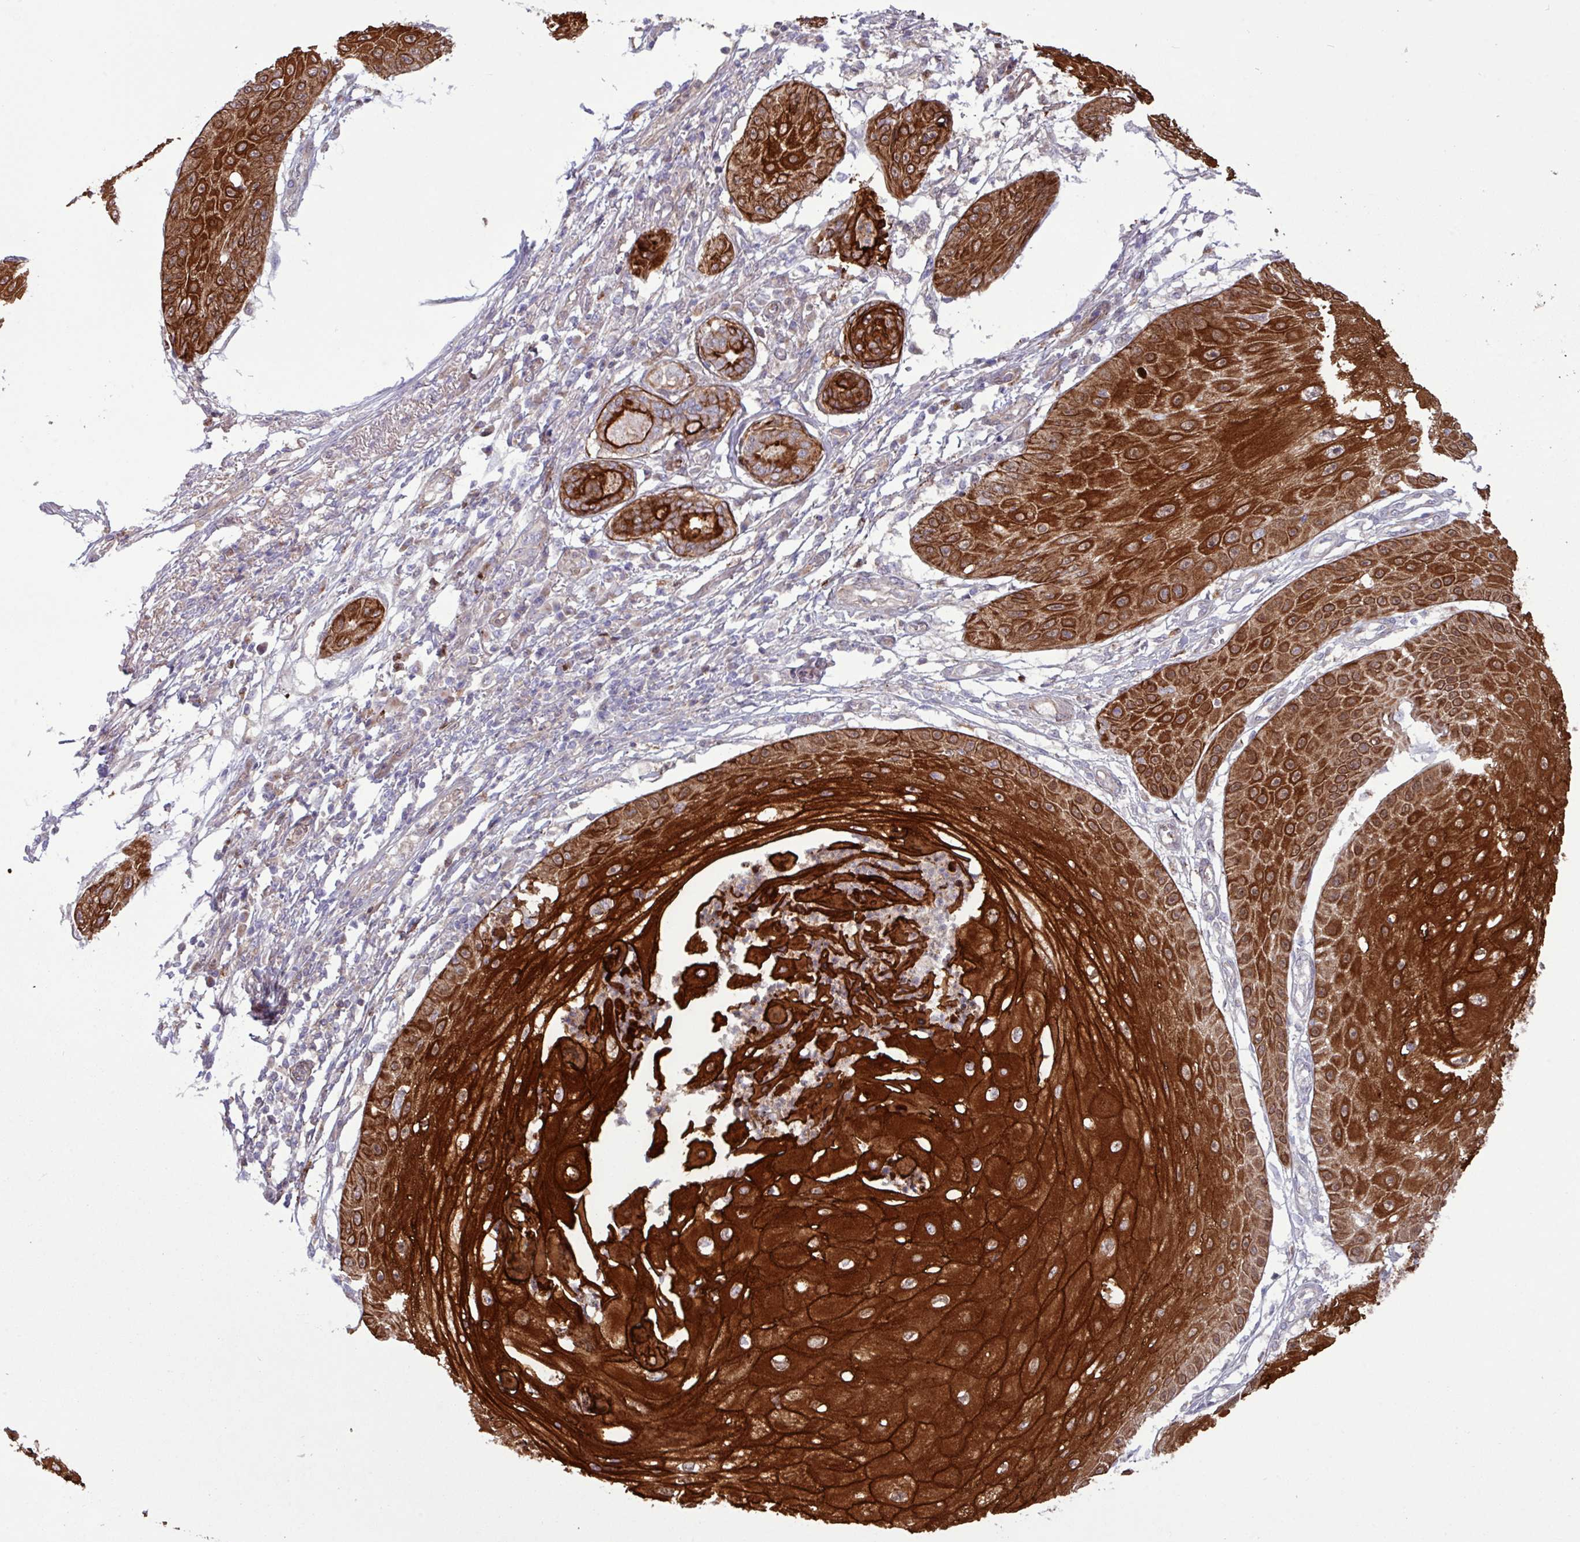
{"staining": {"intensity": "strong", "quantity": ">75%", "location": "cytoplasmic/membranous"}, "tissue": "skin cancer", "cell_type": "Tumor cells", "image_type": "cancer", "snomed": [{"axis": "morphology", "description": "Squamous cell carcinoma, NOS"}, {"axis": "topography", "description": "Skin"}], "caption": "Skin squamous cell carcinoma stained with a protein marker exhibits strong staining in tumor cells.", "gene": "CNTRL", "patient": {"sex": "male", "age": 70}}